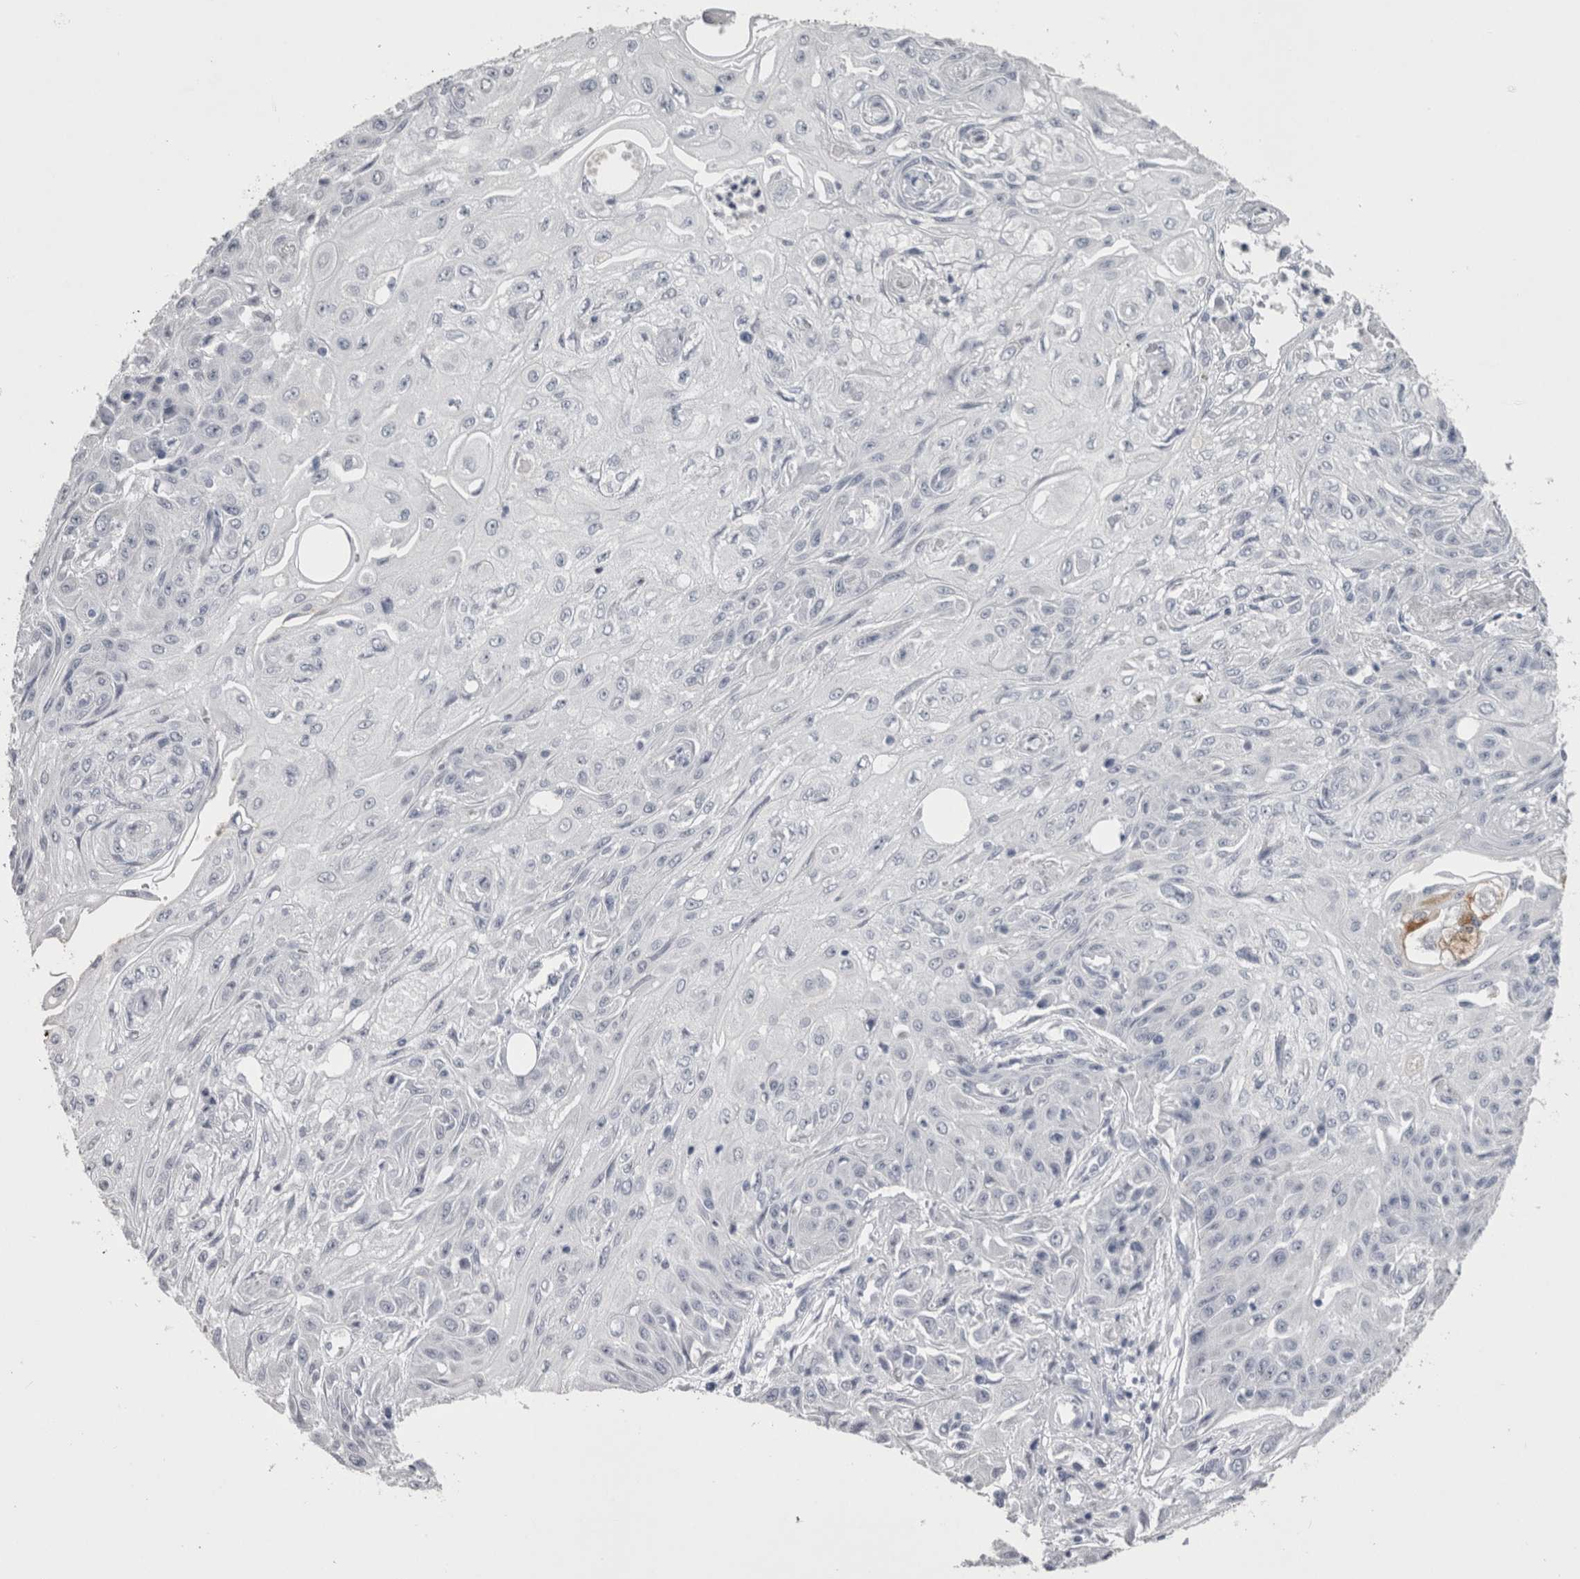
{"staining": {"intensity": "negative", "quantity": "none", "location": "none"}, "tissue": "skin cancer", "cell_type": "Tumor cells", "image_type": "cancer", "snomed": [{"axis": "morphology", "description": "Squamous cell carcinoma, NOS"}, {"axis": "morphology", "description": "Squamous cell carcinoma, metastatic, NOS"}, {"axis": "topography", "description": "Skin"}, {"axis": "topography", "description": "Lymph node"}], "caption": "Image shows no significant protein staining in tumor cells of skin cancer (squamous cell carcinoma).", "gene": "MSMB", "patient": {"sex": "male", "age": 75}}